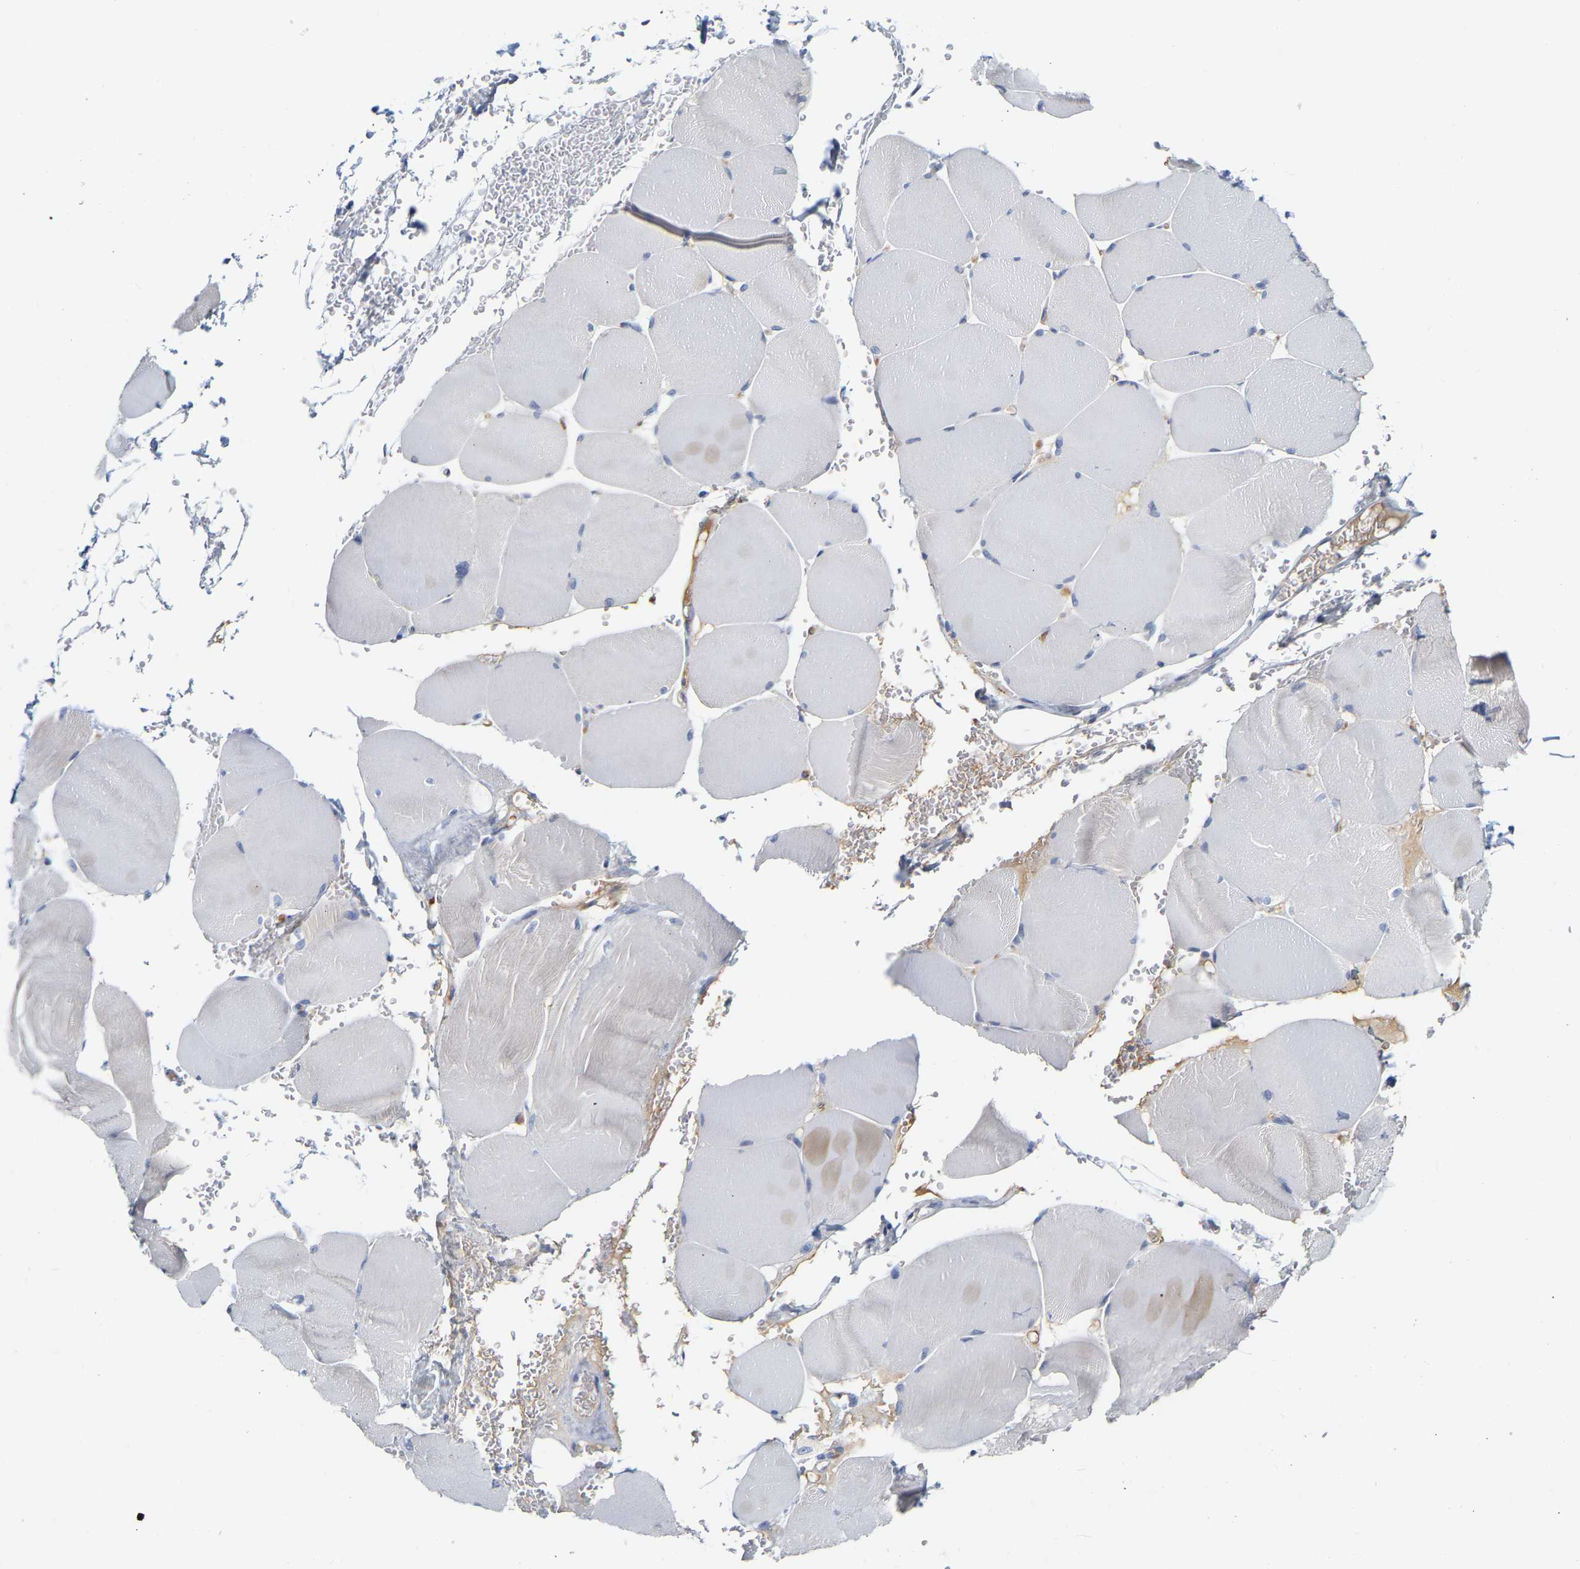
{"staining": {"intensity": "negative", "quantity": "none", "location": "none"}, "tissue": "skeletal muscle", "cell_type": "Myocytes", "image_type": "normal", "snomed": [{"axis": "morphology", "description": "Normal tissue, NOS"}, {"axis": "topography", "description": "Skin"}, {"axis": "topography", "description": "Skeletal muscle"}], "caption": "The IHC histopathology image has no significant staining in myocytes of skeletal muscle.", "gene": "GNAS", "patient": {"sex": "male", "age": 83}}